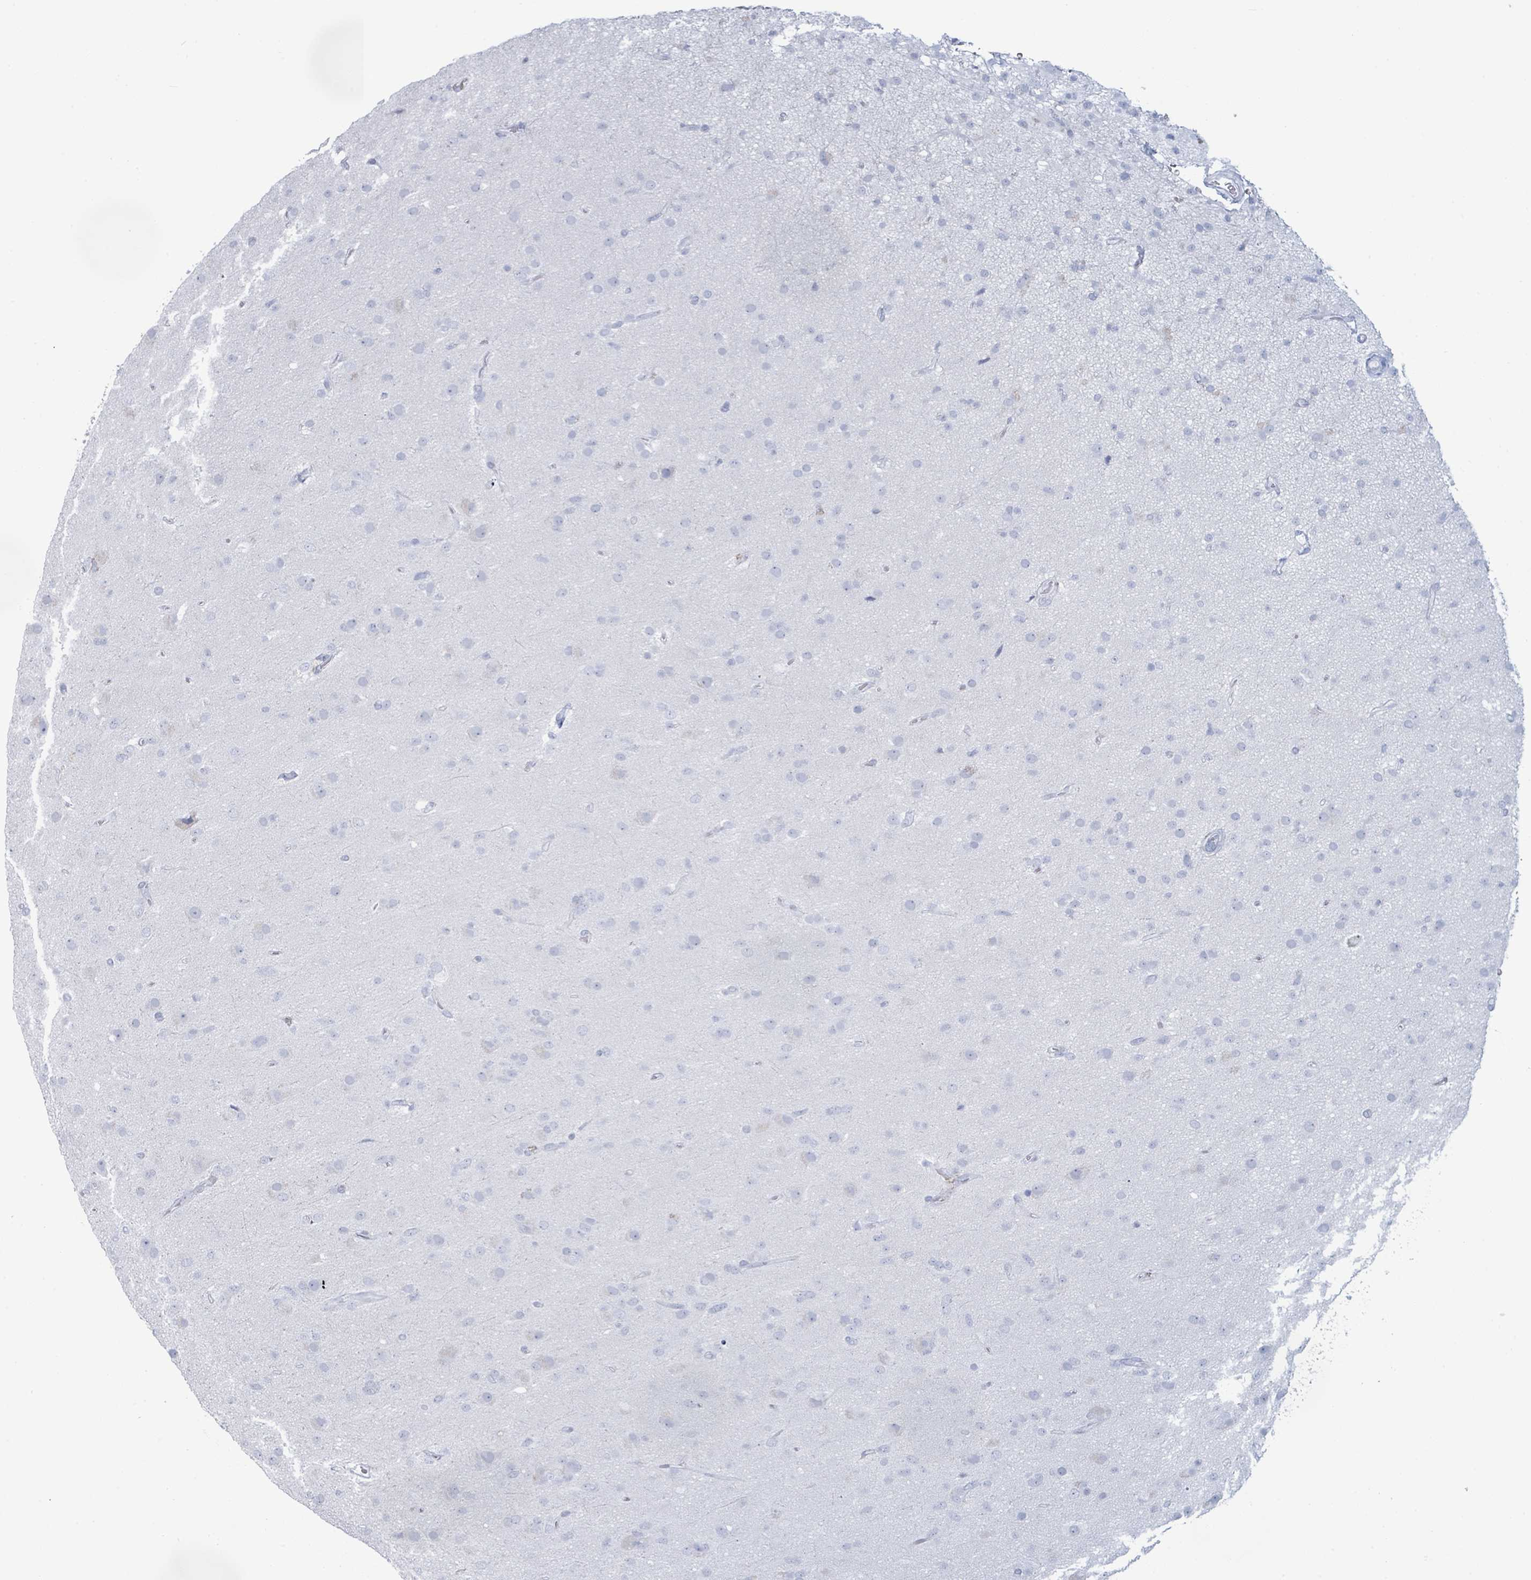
{"staining": {"intensity": "negative", "quantity": "none", "location": "none"}, "tissue": "glioma", "cell_type": "Tumor cells", "image_type": "cancer", "snomed": [{"axis": "morphology", "description": "Glioma, malignant, Low grade"}, {"axis": "topography", "description": "Brain"}], "caption": "Glioma stained for a protein using immunohistochemistry (IHC) displays no staining tumor cells.", "gene": "PGA3", "patient": {"sex": "male", "age": 65}}